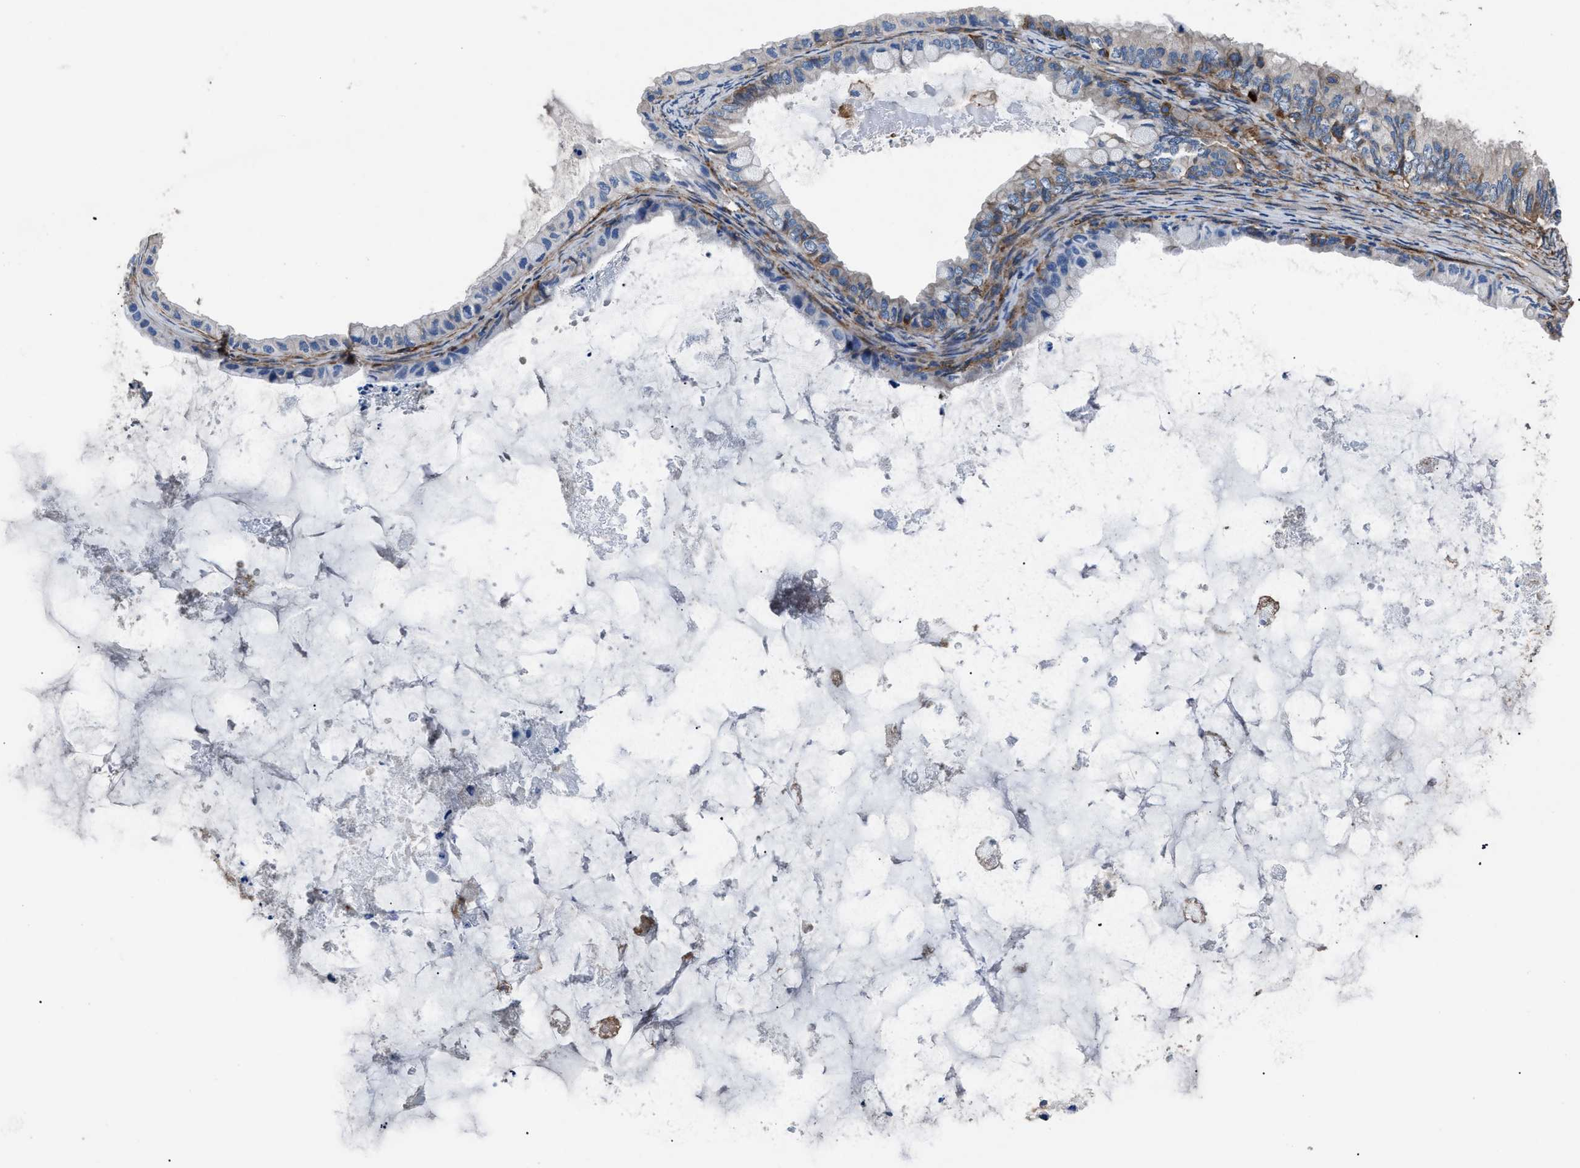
{"staining": {"intensity": "weak", "quantity": "<25%", "location": "cytoplasmic/membranous"}, "tissue": "ovarian cancer", "cell_type": "Tumor cells", "image_type": "cancer", "snomed": [{"axis": "morphology", "description": "Cystadenocarcinoma, mucinous, NOS"}, {"axis": "topography", "description": "Ovary"}], "caption": "Immunohistochemistry histopathology image of neoplastic tissue: ovarian cancer stained with DAB (3,3'-diaminobenzidine) exhibits no significant protein expression in tumor cells.", "gene": "CD276", "patient": {"sex": "female", "age": 80}}